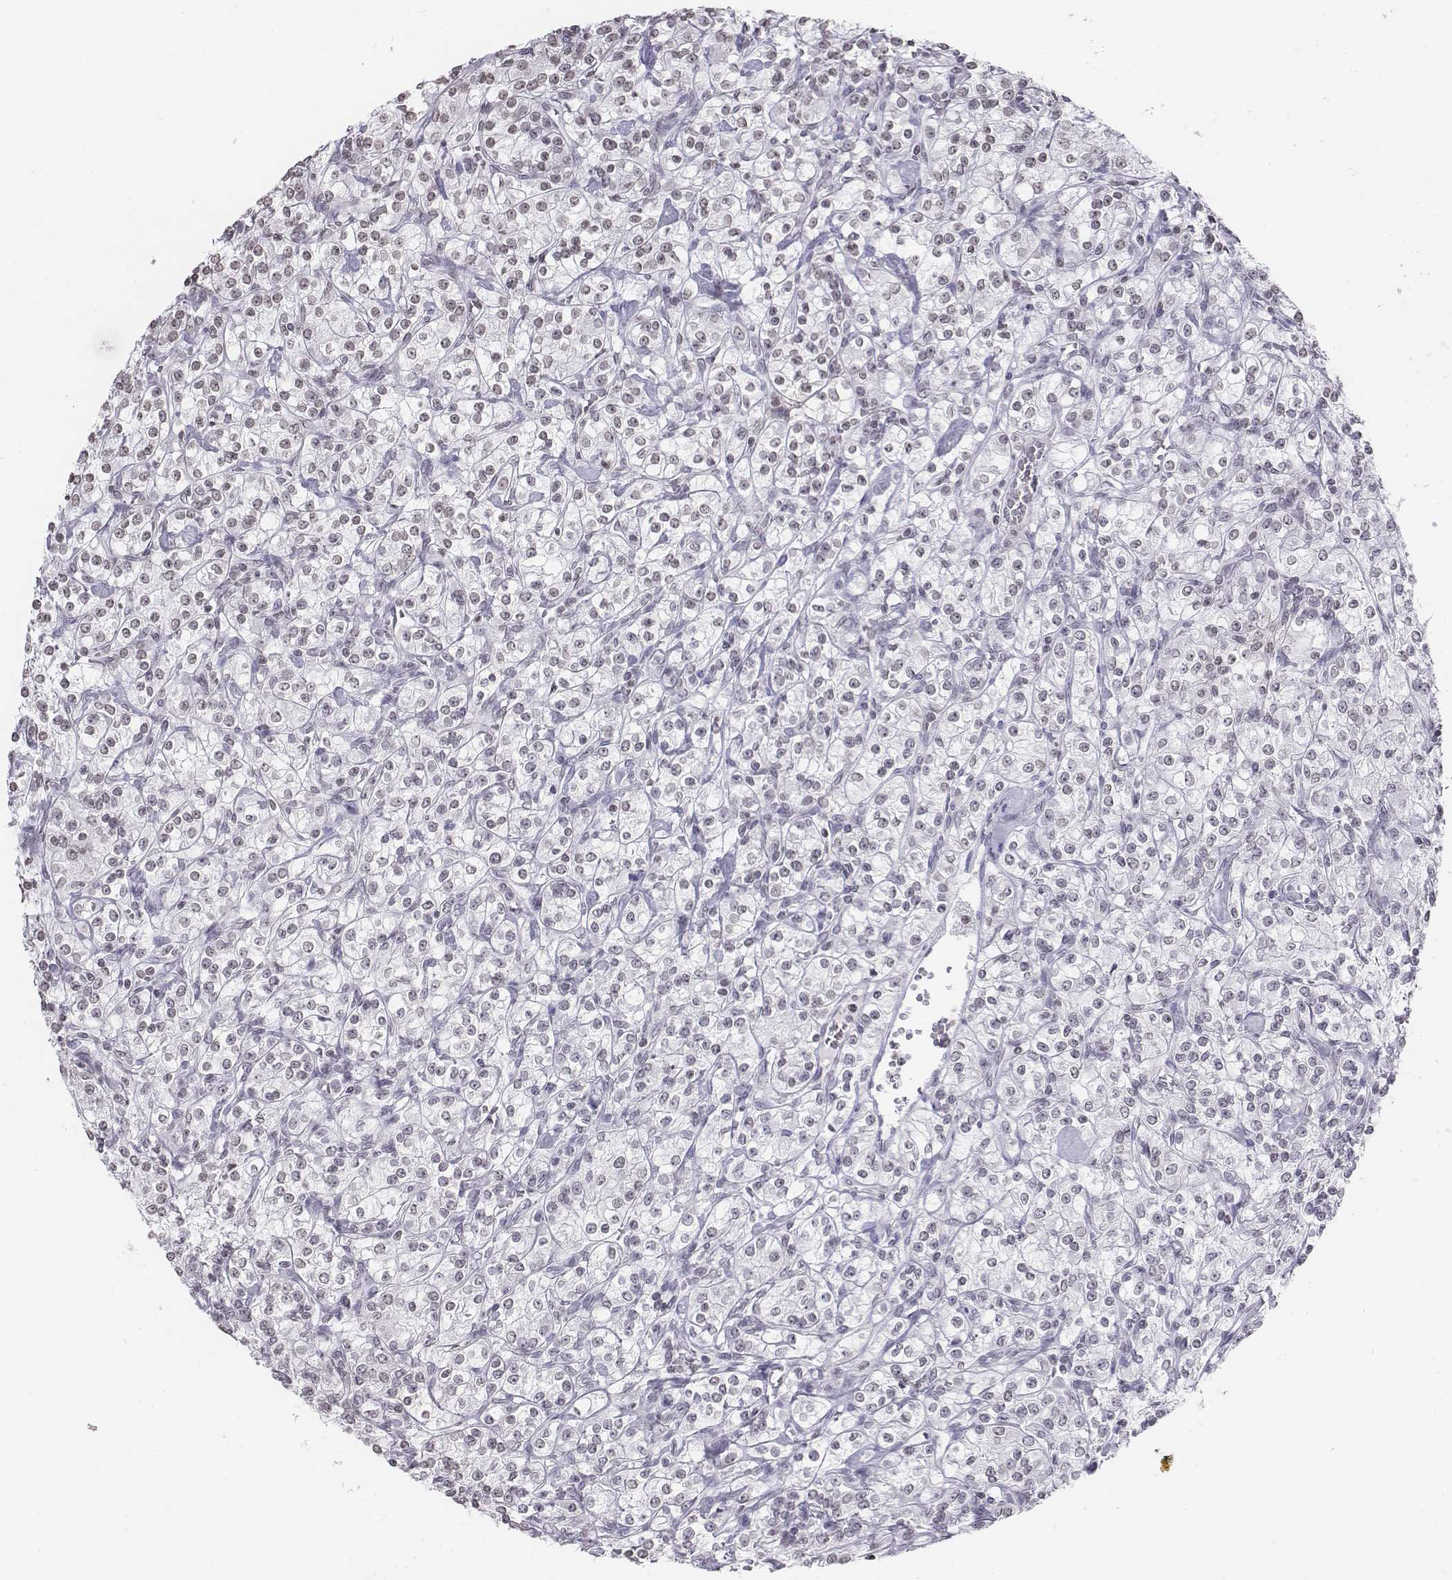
{"staining": {"intensity": "weak", "quantity": "<25%", "location": "nuclear"}, "tissue": "renal cancer", "cell_type": "Tumor cells", "image_type": "cancer", "snomed": [{"axis": "morphology", "description": "Adenocarcinoma, NOS"}, {"axis": "topography", "description": "Kidney"}], "caption": "The IHC micrograph has no significant positivity in tumor cells of renal adenocarcinoma tissue.", "gene": "BARHL1", "patient": {"sex": "male", "age": 77}}